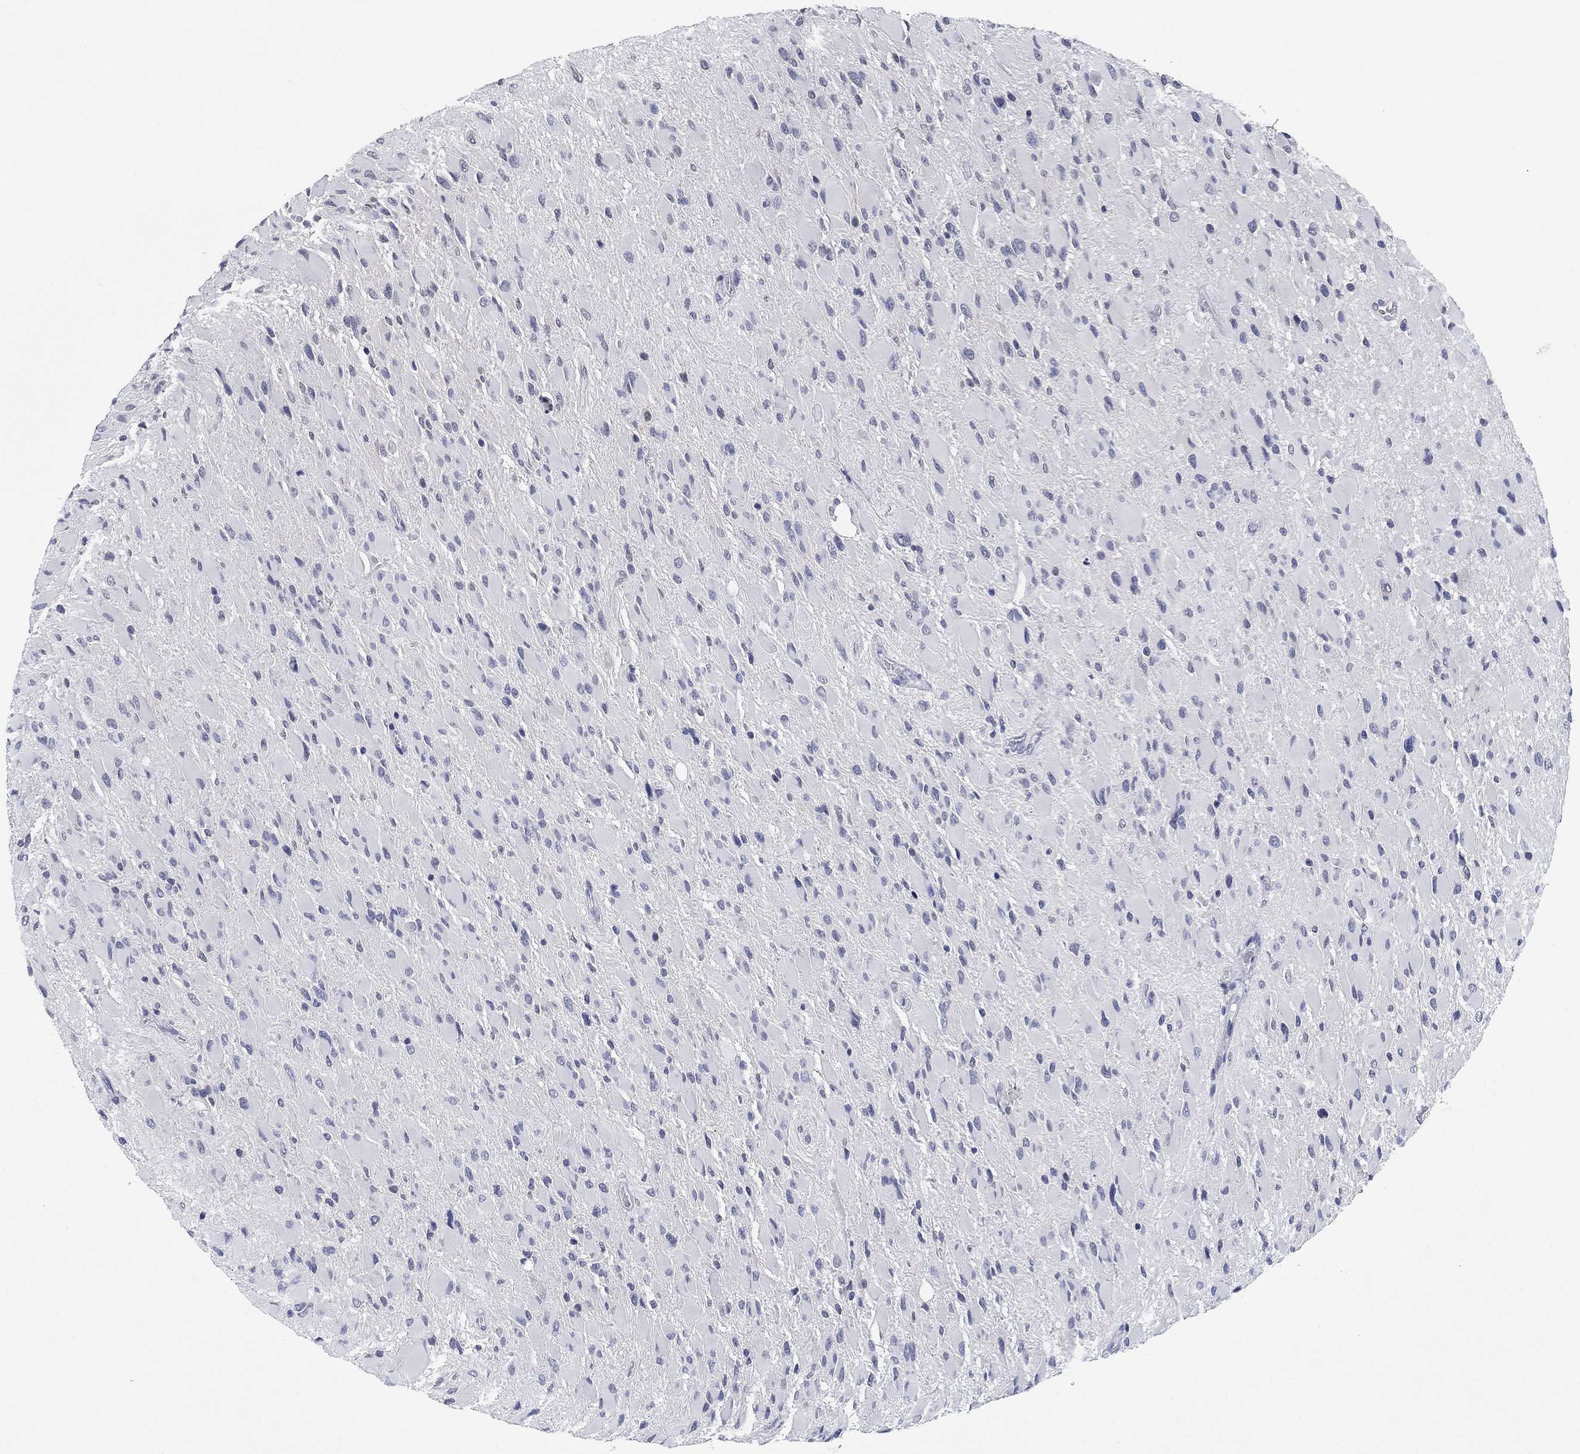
{"staining": {"intensity": "negative", "quantity": "none", "location": "none"}, "tissue": "glioma", "cell_type": "Tumor cells", "image_type": "cancer", "snomed": [{"axis": "morphology", "description": "Glioma, malignant, High grade"}, {"axis": "topography", "description": "Cerebral cortex"}], "caption": "Glioma was stained to show a protein in brown. There is no significant positivity in tumor cells.", "gene": "OTUB2", "patient": {"sex": "female", "age": 36}}